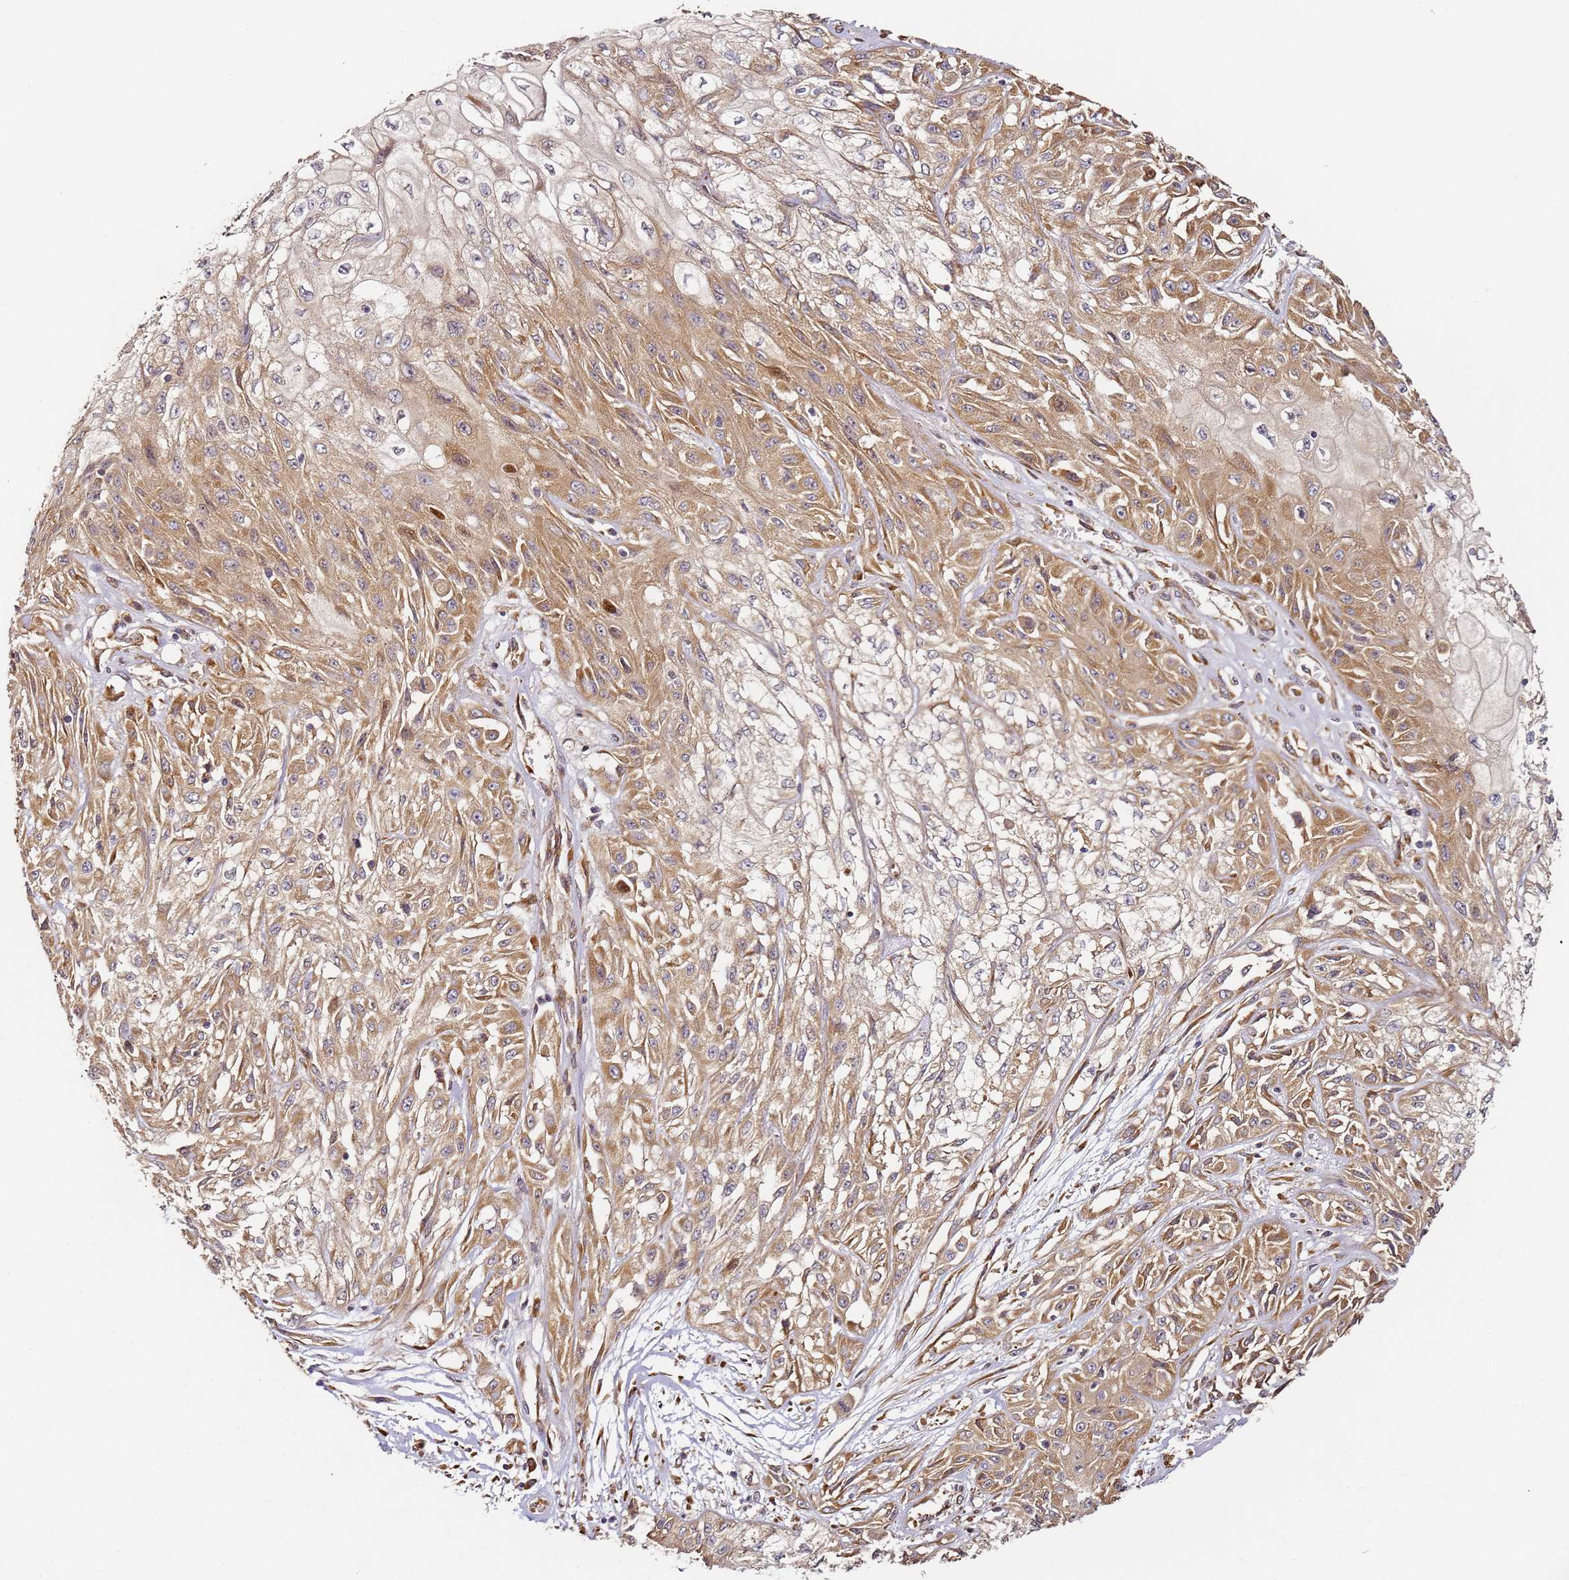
{"staining": {"intensity": "moderate", "quantity": ">75%", "location": "cytoplasmic/membranous"}, "tissue": "skin cancer", "cell_type": "Tumor cells", "image_type": "cancer", "snomed": [{"axis": "morphology", "description": "Squamous cell carcinoma, NOS"}, {"axis": "morphology", "description": "Squamous cell carcinoma, metastatic, NOS"}, {"axis": "topography", "description": "Skin"}, {"axis": "topography", "description": "Lymph node"}], "caption": "A brown stain labels moderate cytoplasmic/membranous staining of a protein in skin metastatic squamous cell carcinoma tumor cells. Nuclei are stained in blue.", "gene": "RPS3A", "patient": {"sex": "male", "age": 75}}